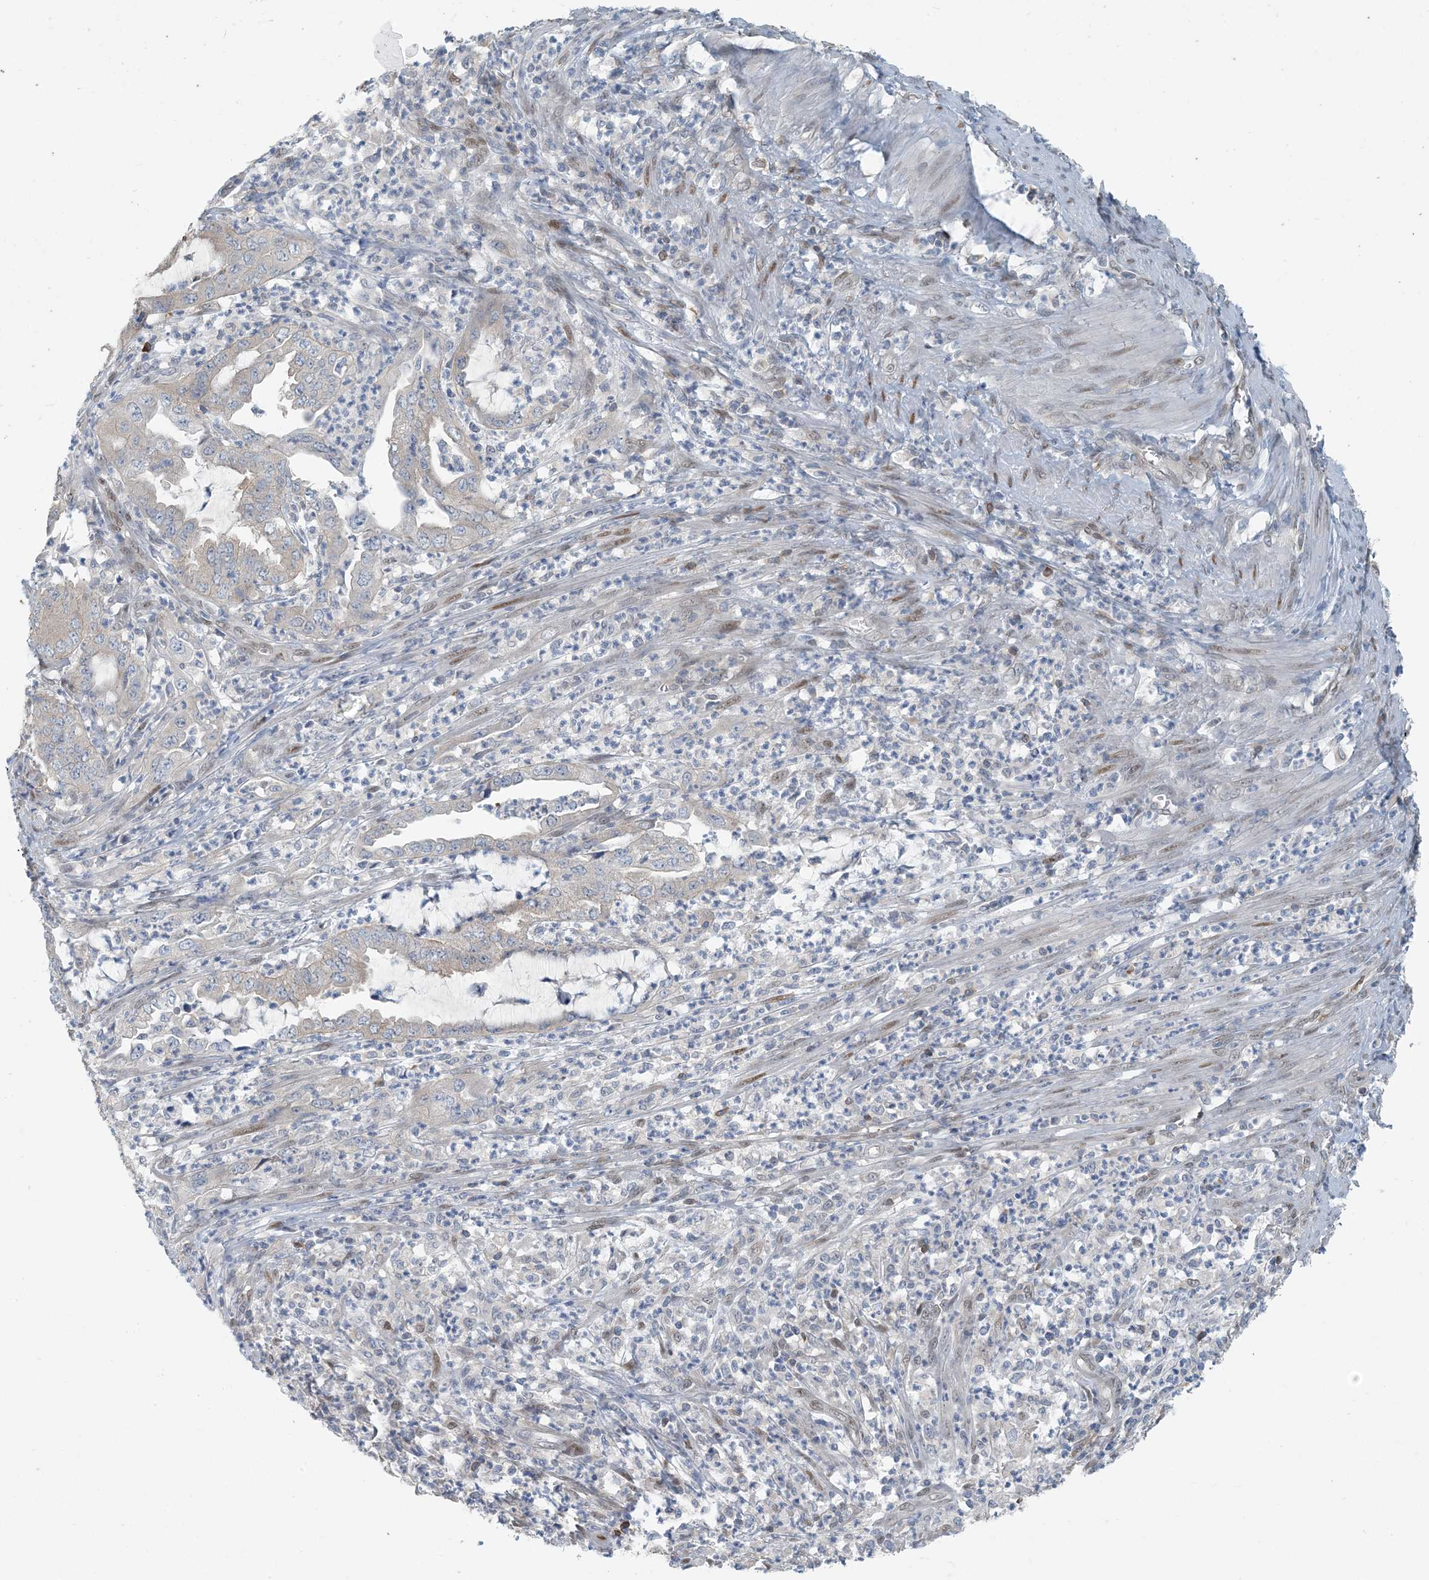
{"staining": {"intensity": "negative", "quantity": "none", "location": "none"}, "tissue": "endometrial cancer", "cell_type": "Tumor cells", "image_type": "cancer", "snomed": [{"axis": "morphology", "description": "Adenocarcinoma, NOS"}, {"axis": "topography", "description": "Endometrium"}], "caption": "IHC histopathology image of neoplastic tissue: adenocarcinoma (endometrial) stained with DAB displays no significant protein positivity in tumor cells.", "gene": "ZC3H12A", "patient": {"sex": "female", "age": 51}}